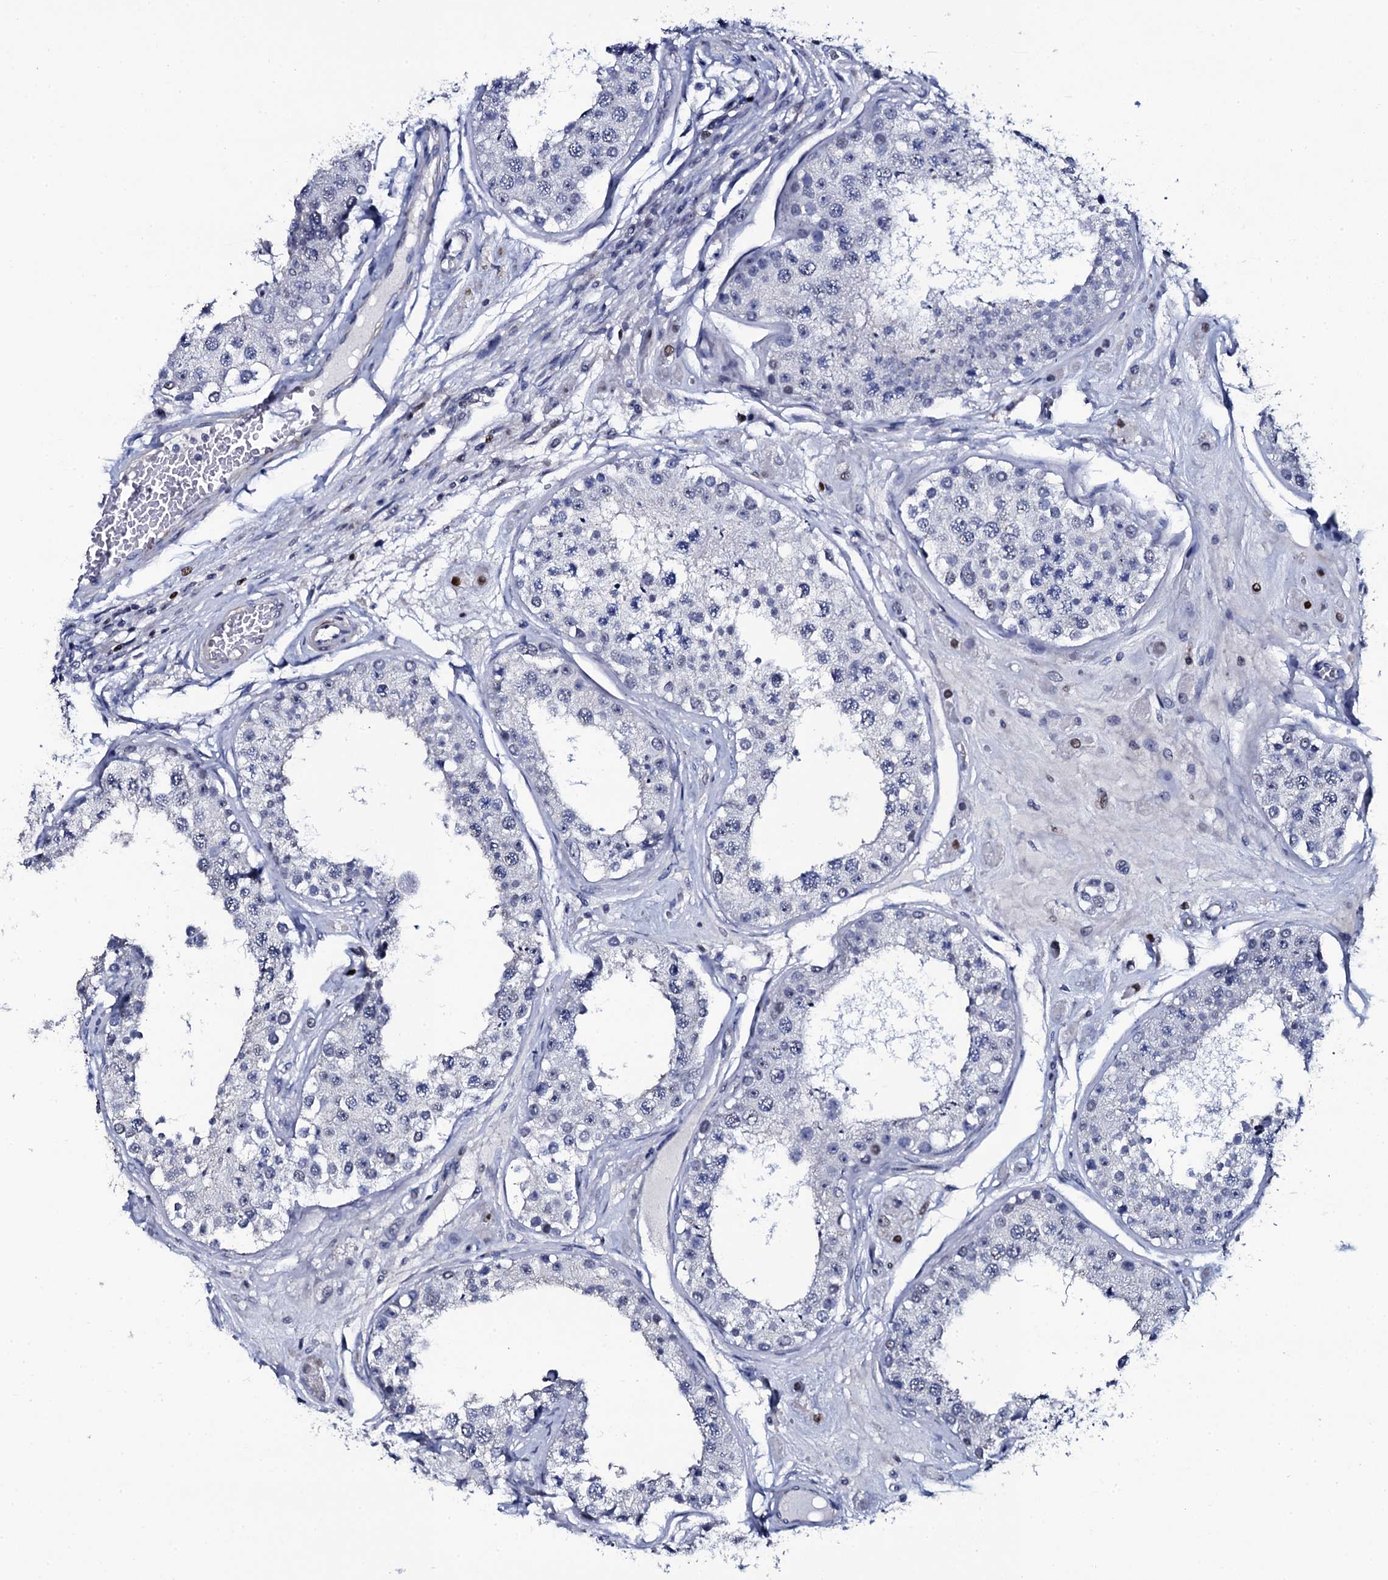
{"staining": {"intensity": "negative", "quantity": "none", "location": "none"}, "tissue": "testis", "cell_type": "Cells in seminiferous ducts", "image_type": "normal", "snomed": [{"axis": "morphology", "description": "Normal tissue, NOS"}, {"axis": "topography", "description": "Testis"}], "caption": "Immunohistochemistry (IHC) micrograph of benign testis: human testis stained with DAB (3,3'-diaminobenzidine) demonstrates no significant protein expression in cells in seminiferous ducts.", "gene": "NPM2", "patient": {"sex": "male", "age": 25}}